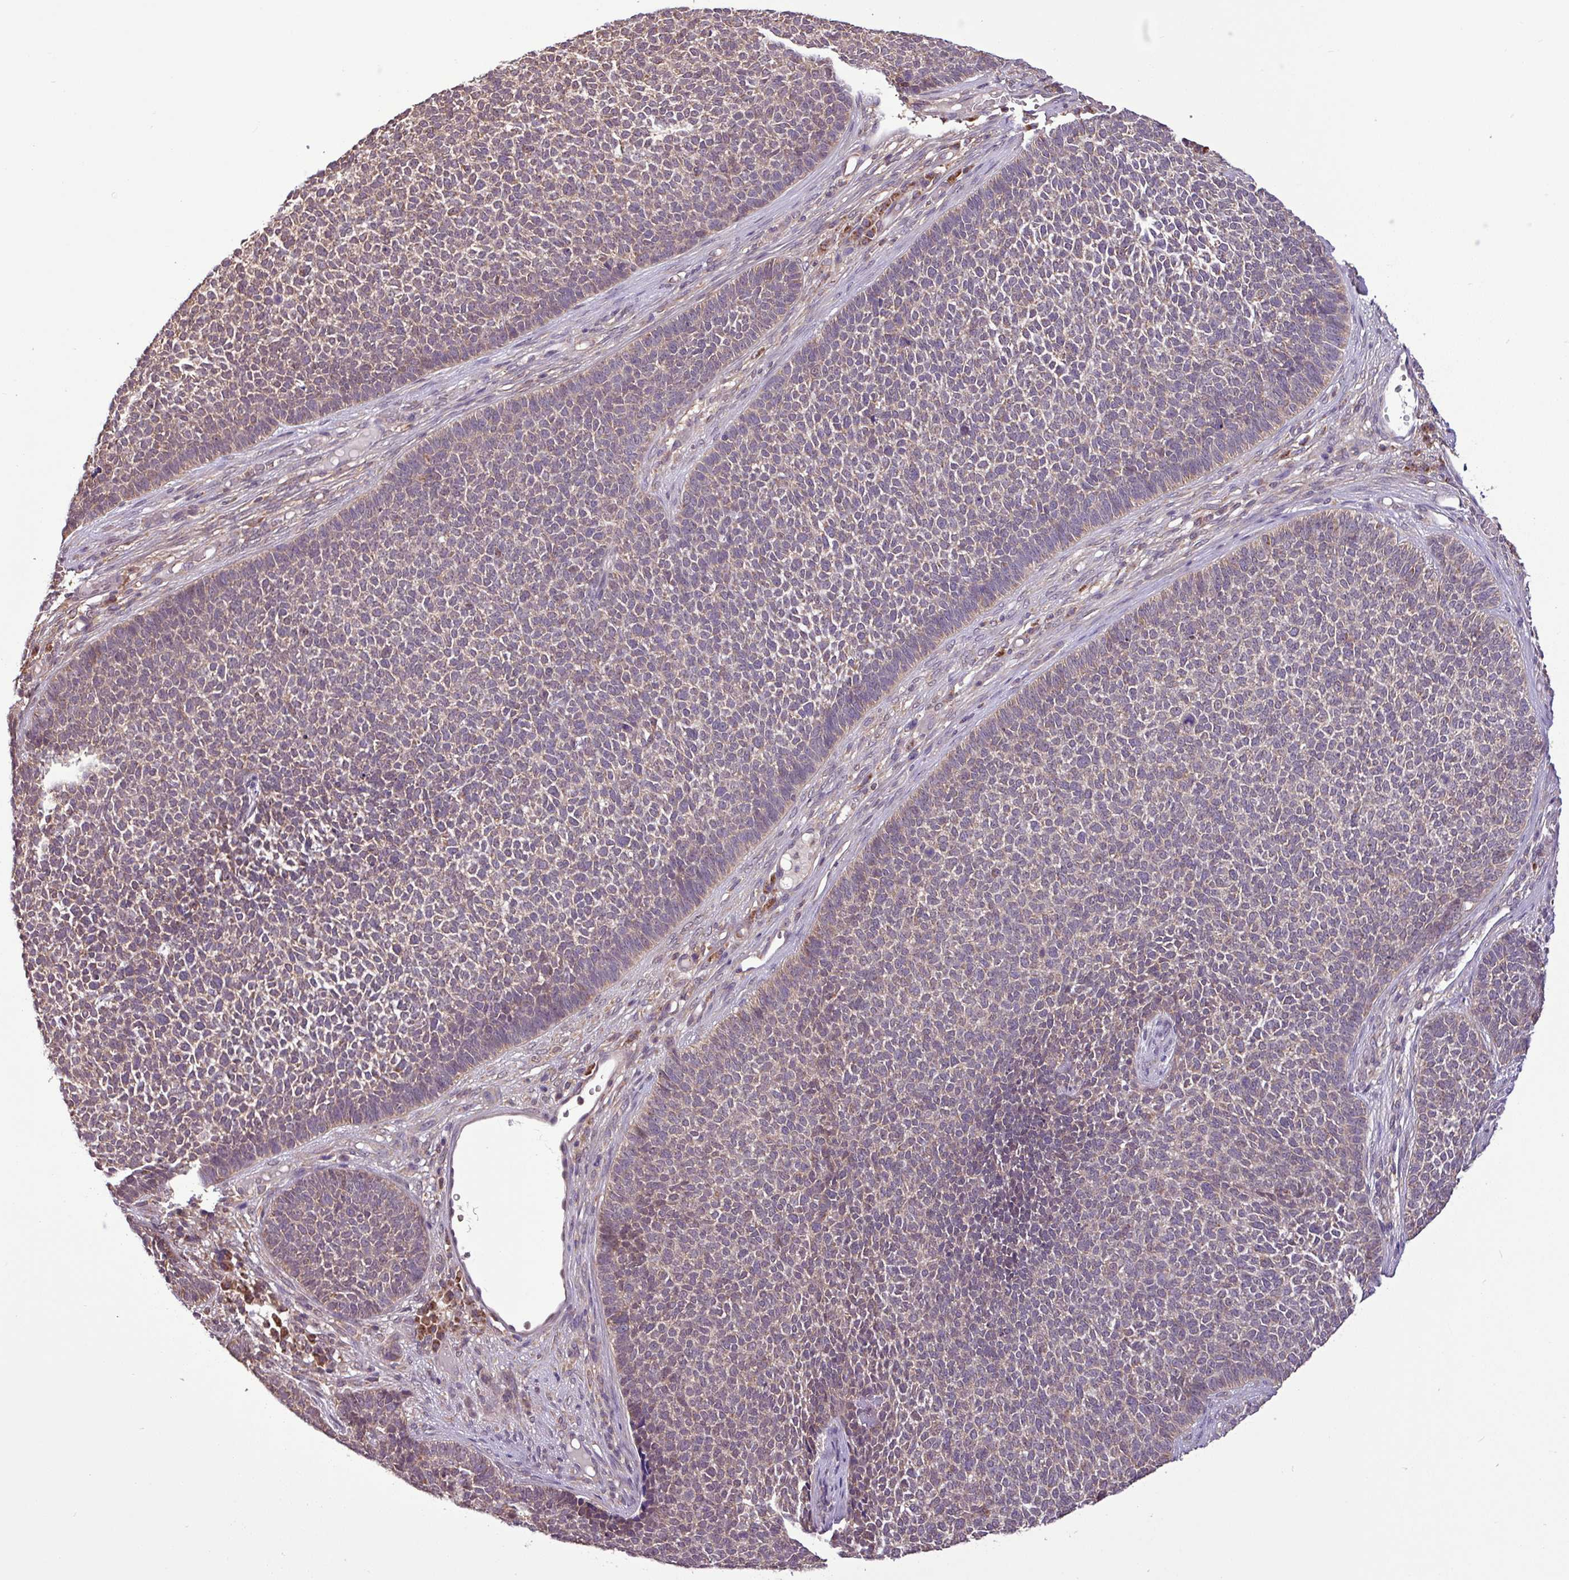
{"staining": {"intensity": "moderate", "quantity": ">75%", "location": "cytoplasmic/membranous"}, "tissue": "skin cancer", "cell_type": "Tumor cells", "image_type": "cancer", "snomed": [{"axis": "morphology", "description": "Basal cell carcinoma"}, {"axis": "topography", "description": "Skin"}], "caption": "Basal cell carcinoma (skin) stained with IHC exhibits moderate cytoplasmic/membranous expression in approximately >75% of tumor cells.", "gene": "MCTP2", "patient": {"sex": "female", "age": 84}}